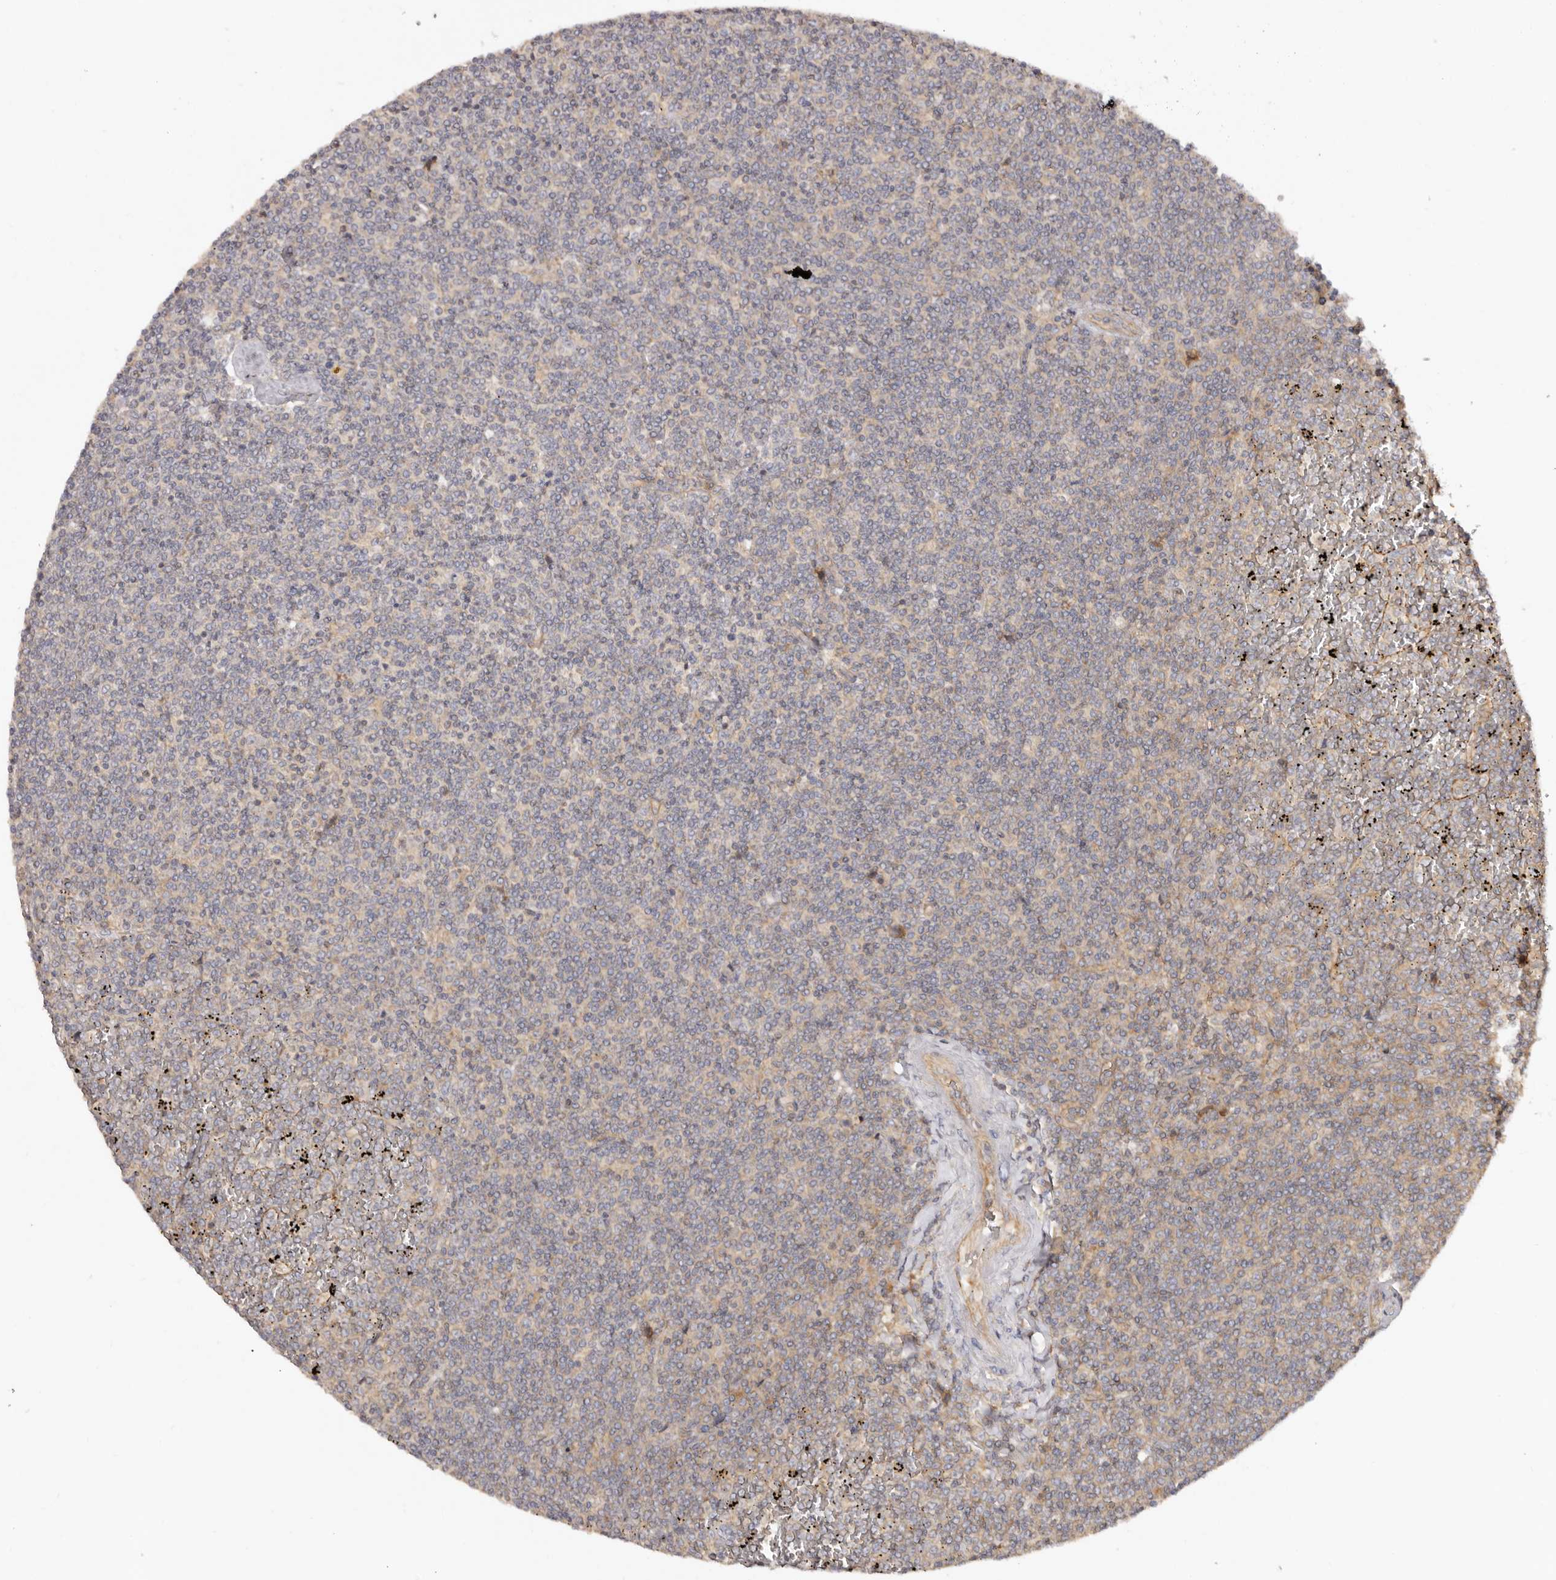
{"staining": {"intensity": "negative", "quantity": "none", "location": "none"}, "tissue": "lymphoma", "cell_type": "Tumor cells", "image_type": "cancer", "snomed": [{"axis": "morphology", "description": "Malignant lymphoma, non-Hodgkin's type, Low grade"}, {"axis": "topography", "description": "Spleen"}], "caption": "High power microscopy photomicrograph of an immunohistochemistry histopathology image of lymphoma, revealing no significant positivity in tumor cells. (DAB immunohistochemistry with hematoxylin counter stain).", "gene": "RPS6", "patient": {"sex": "female", "age": 19}}